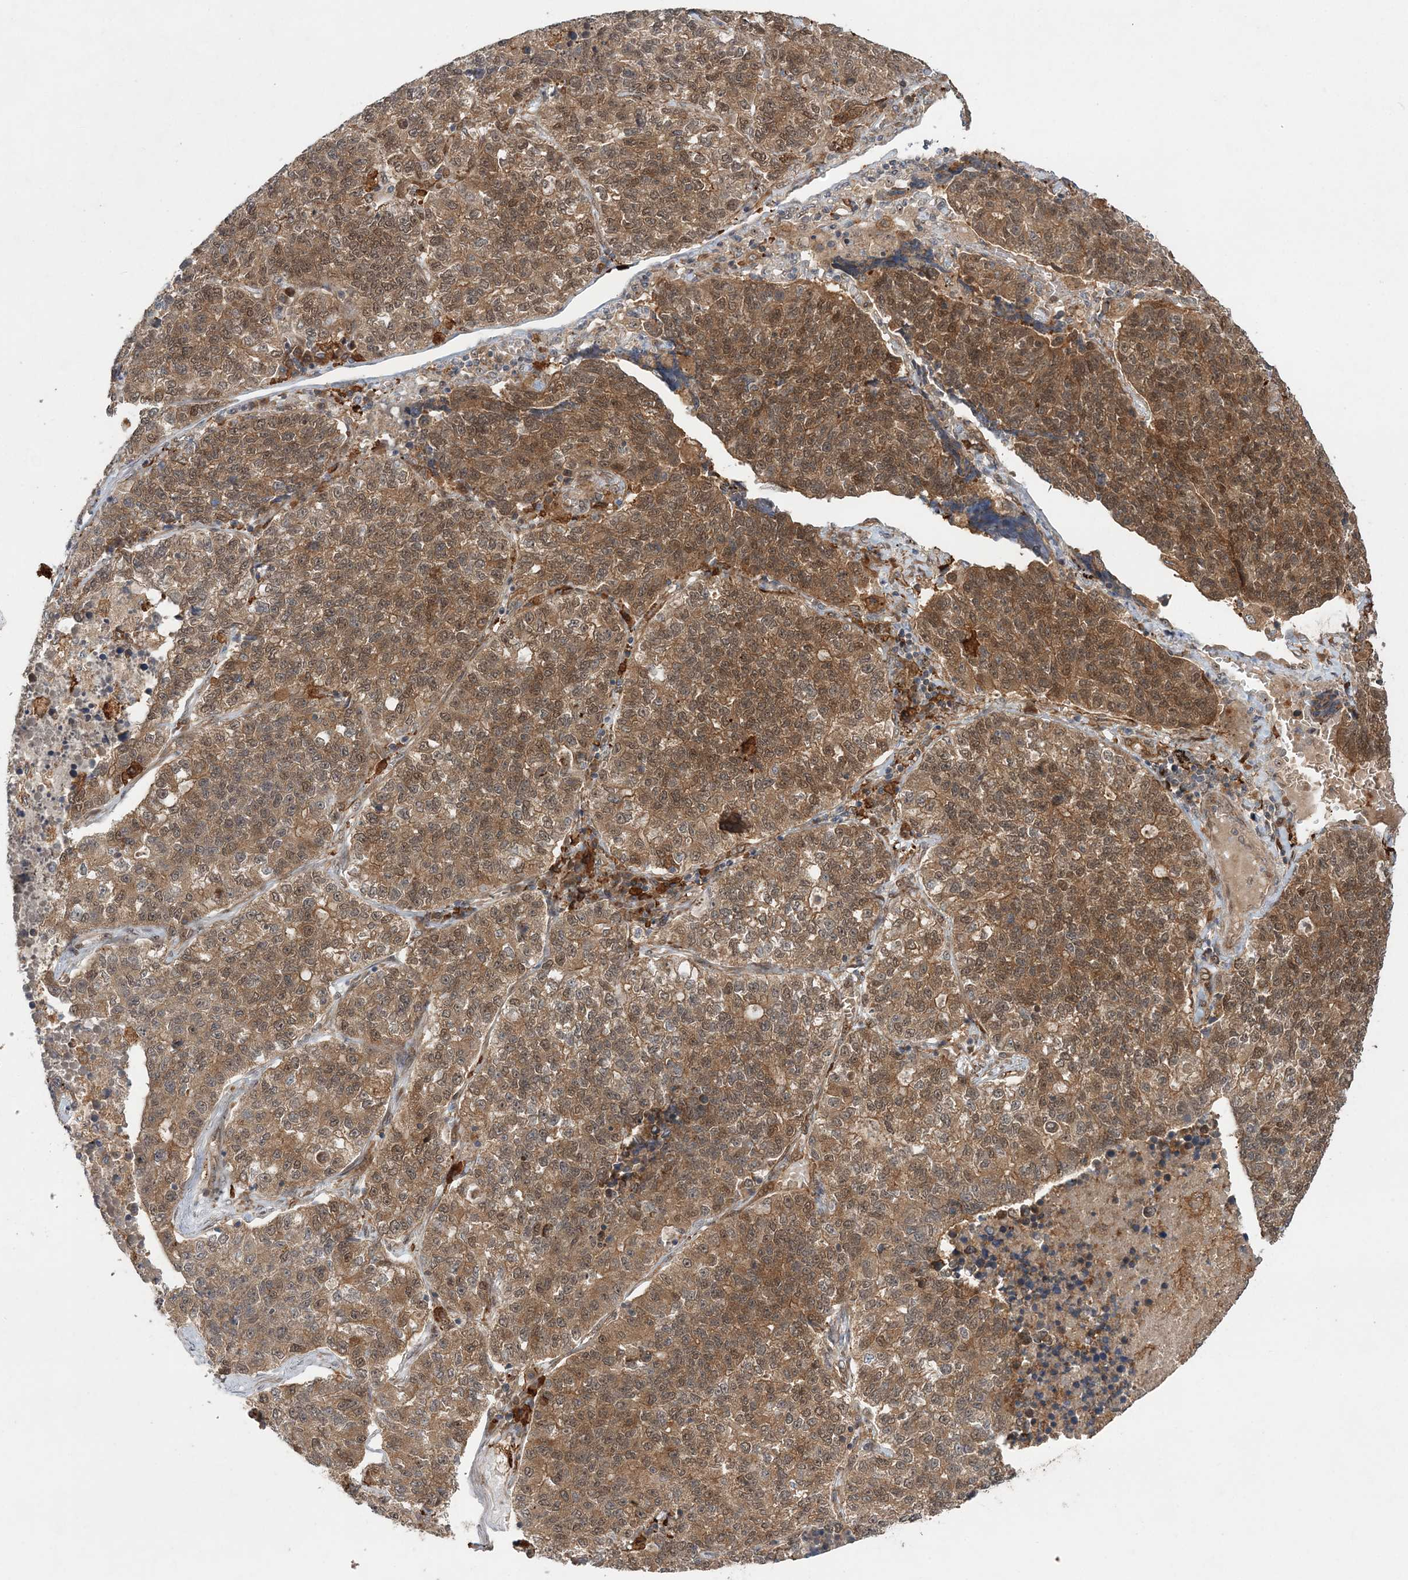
{"staining": {"intensity": "moderate", "quantity": ">75%", "location": "cytoplasmic/membranous"}, "tissue": "lung cancer", "cell_type": "Tumor cells", "image_type": "cancer", "snomed": [{"axis": "morphology", "description": "Adenocarcinoma, NOS"}, {"axis": "topography", "description": "Lung"}], "caption": "There is medium levels of moderate cytoplasmic/membranous positivity in tumor cells of lung adenocarcinoma, as demonstrated by immunohistochemical staining (brown color).", "gene": "UBTD2", "patient": {"sex": "male", "age": 49}}